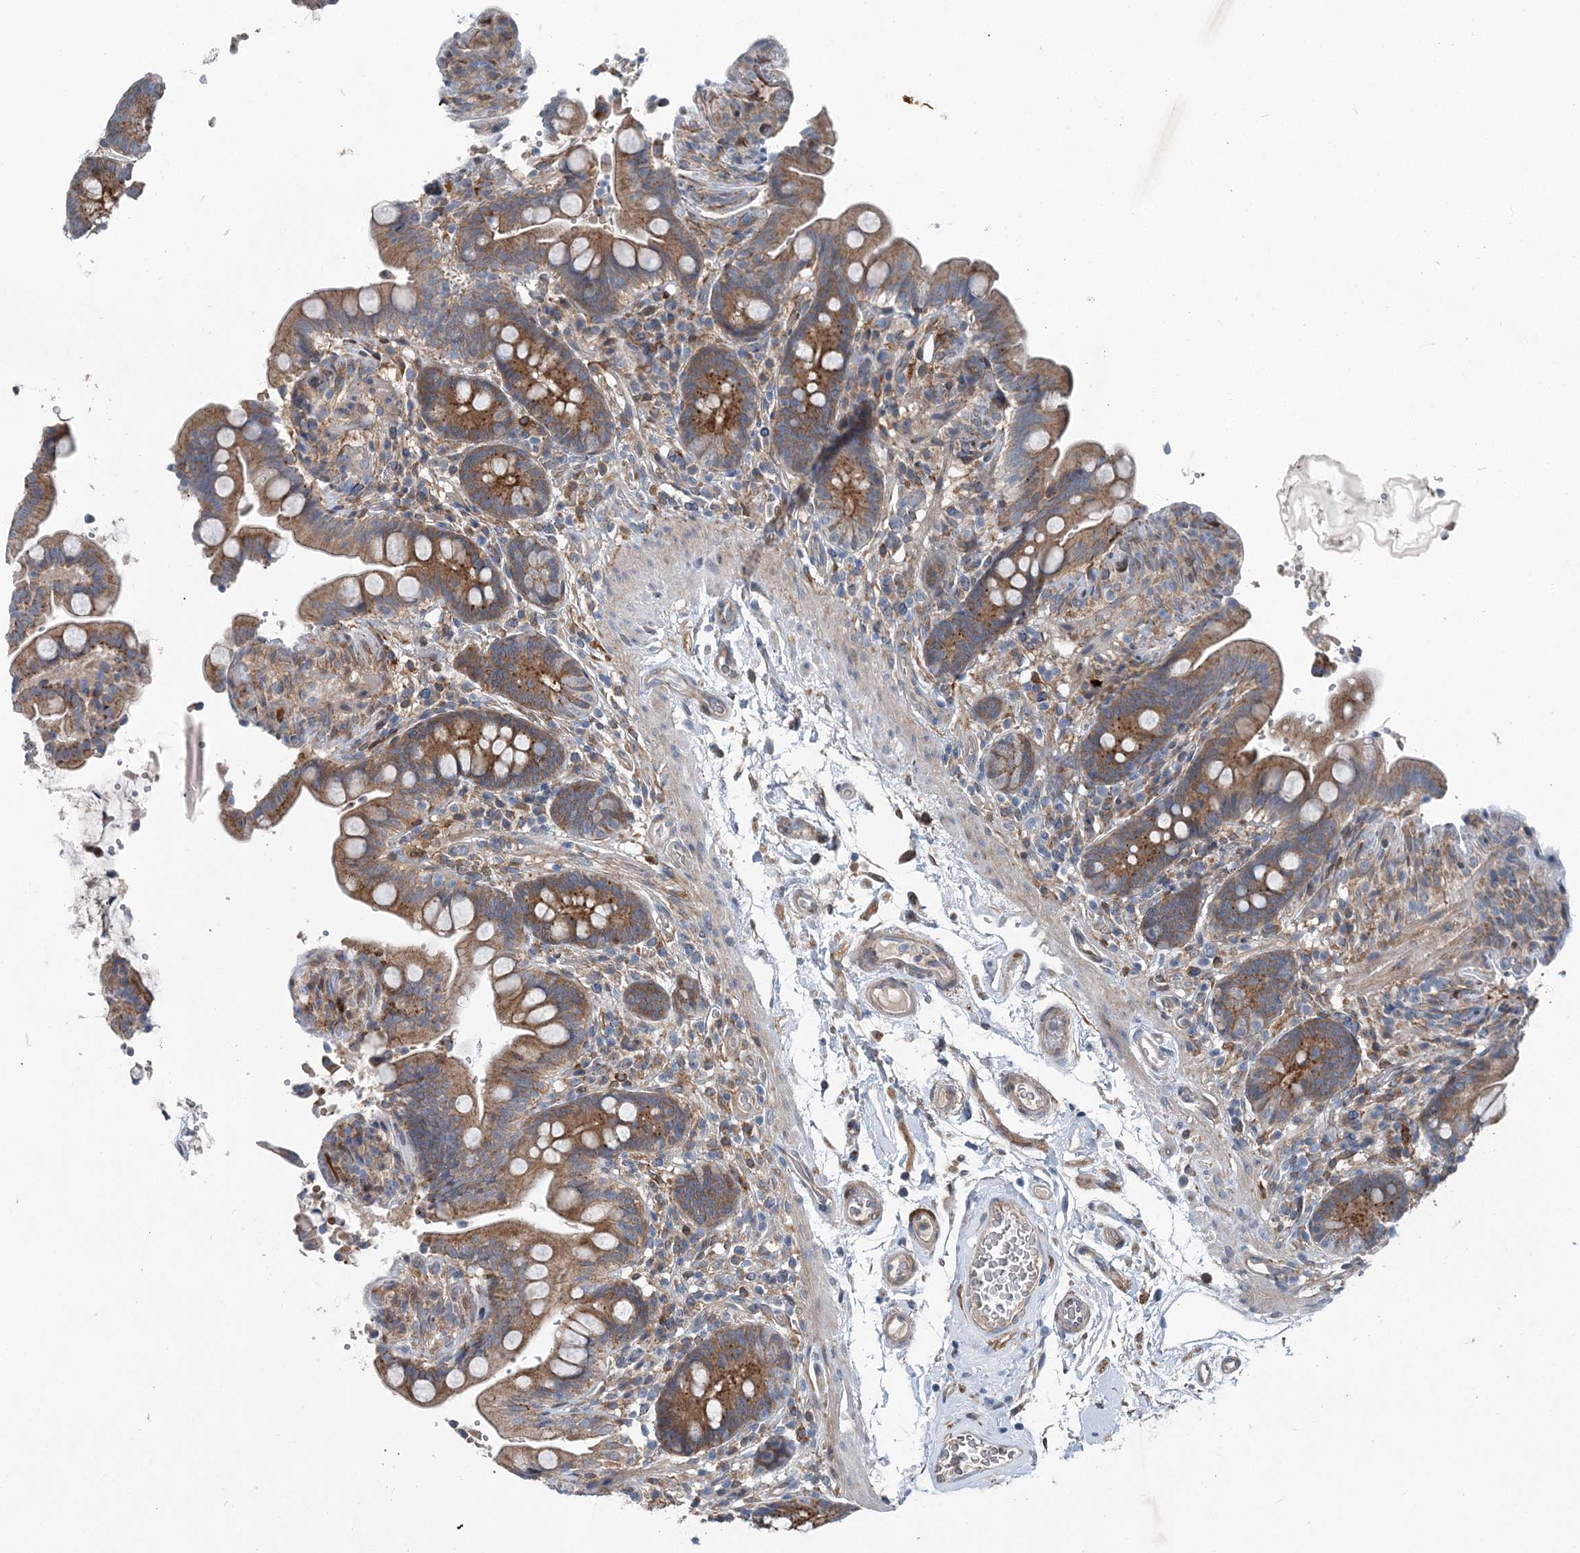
{"staining": {"intensity": "negative", "quantity": "none", "location": "none"}, "tissue": "colon", "cell_type": "Endothelial cells", "image_type": "normal", "snomed": [{"axis": "morphology", "description": "Normal tissue, NOS"}, {"axis": "topography", "description": "Smooth muscle"}, {"axis": "topography", "description": "Colon"}], "caption": "Photomicrograph shows no protein staining in endothelial cells of normal colon. (DAB immunohistochemistry (IHC), high magnification).", "gene": "SPOPL", "patient": {"sex": "male", "age": 73}}